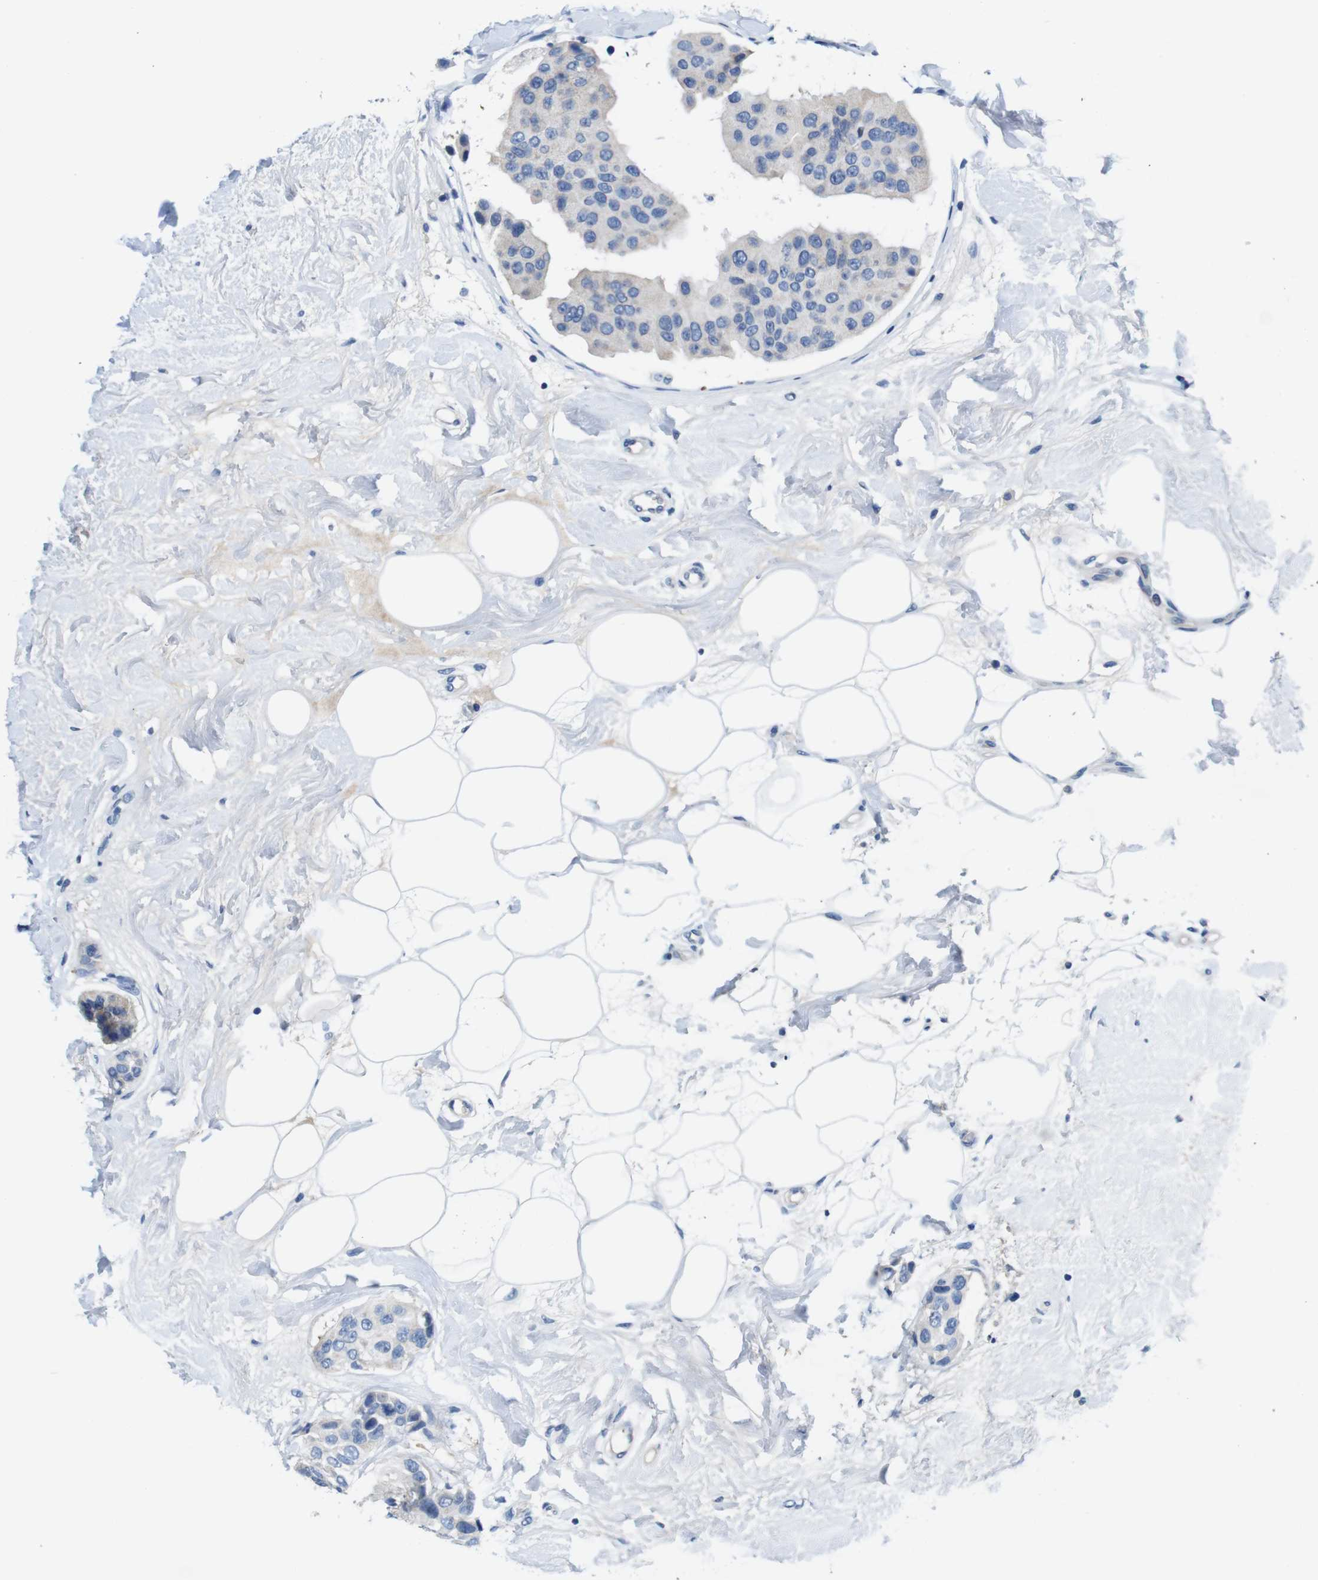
{"staining": {"intensity": "negative", "quantity": "none", "location": "none"}, "tissue": "breast cancer", "cell_type": "Tumor cells", "image_type": "cancer", "snomed": [{"axis": "morphology", "description": "Normal tissue, NOS"}, {"axis": "morphology", "description": "Duct carcinoma"}, {"axis": "topography", "description": "Breast"}], "caption": "High magnification brightfield microscopy of breast invasive ductal carcinoma stained with DAB (3,3'-diaminobenzidine) (brown) and counterstained with hematoxylin (blue): tumor cells show no significant expression. (Stains: DAB immunohistochemistry with hematoxylin counter stain, Microscopy: brightfield microscopy at high magnification).", "gene": "C1RL", "patient": {"sex": "female", "age": 39}}